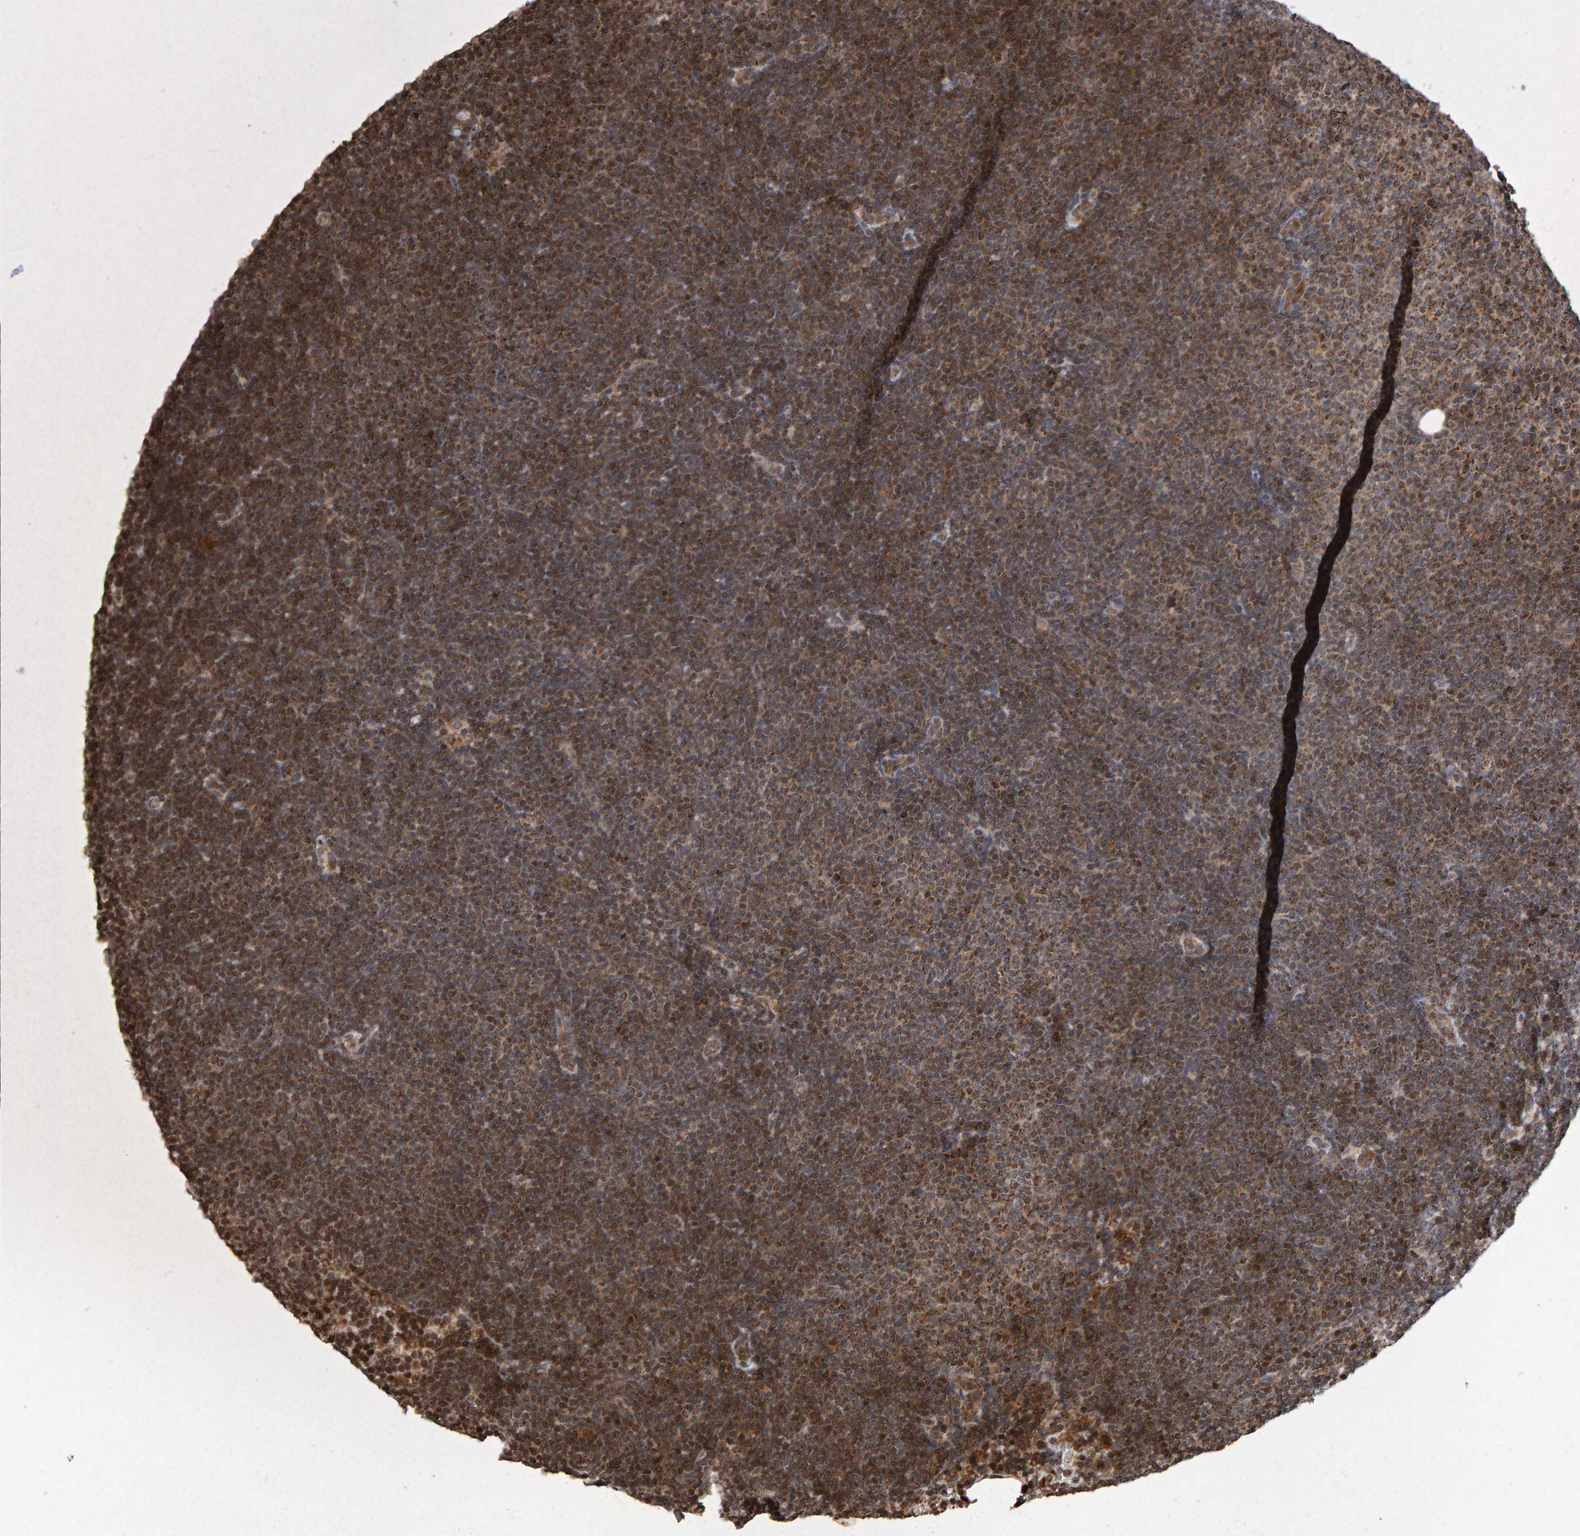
{"staining": {"intensity": "moderate", "quantity": "25%-75%", "location": "cytoplasmic/membranous"}, "tissue": "lymphoma", "cell_type": "Tumor cells", "image_type": "cancer", "snomed": [{"axis": "morphology", "description": "Malignant lymphoma, non-Hodgkin's type, Low grade"}, {"axis": "topography", "description": "Lymph node"}], "caption": "Human low-grade malignant lymphoma, non-Hodgkin's type stained for a protein (brown) demonstrates moderate cytoplasmic/membranous positive positivity in approximately 25%-75% of tumor cells.", "gene": "PECR", "patient": {"sex": "female", "age": 53}}